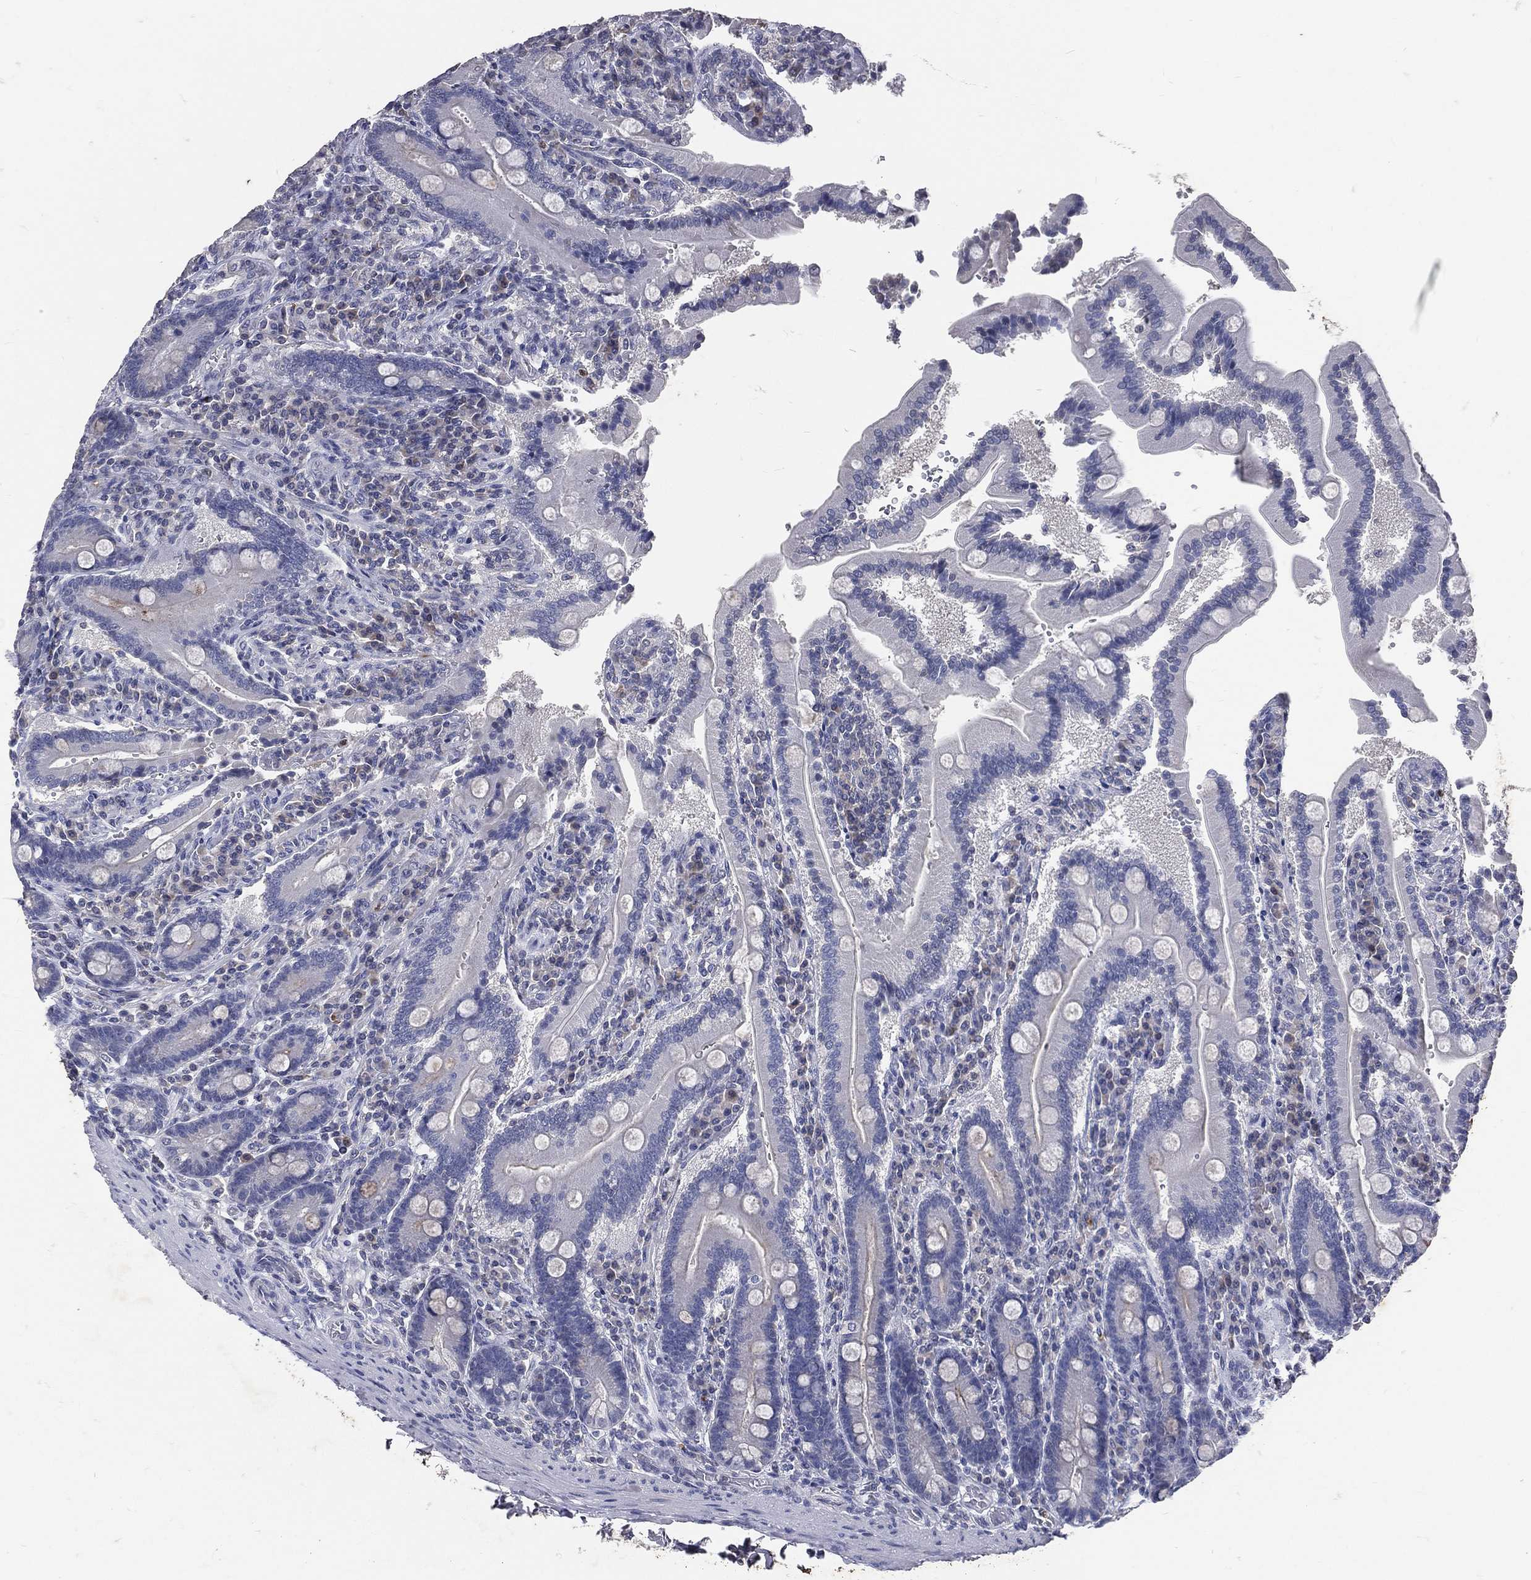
{"staining": {"intensity": "negative", "quantity": "none", "location": "none"}, "tissue": "duodenum", "cell_type": "Glandular cells", "image_type": "normal", "snomed": [{"axis": "morphology", "description": "Normal tissue, NOS"}, {"axis": "topography", "description": "Duodenum"}], "caption": "High power microscopy histopathology image of an immunohistochemistry (IHC) photomicrograph of normal duodenum, revealing no significant expression in glandular cells.", "gene": "SLC34A2", "patient": {"sex": "female", "age": 62}}